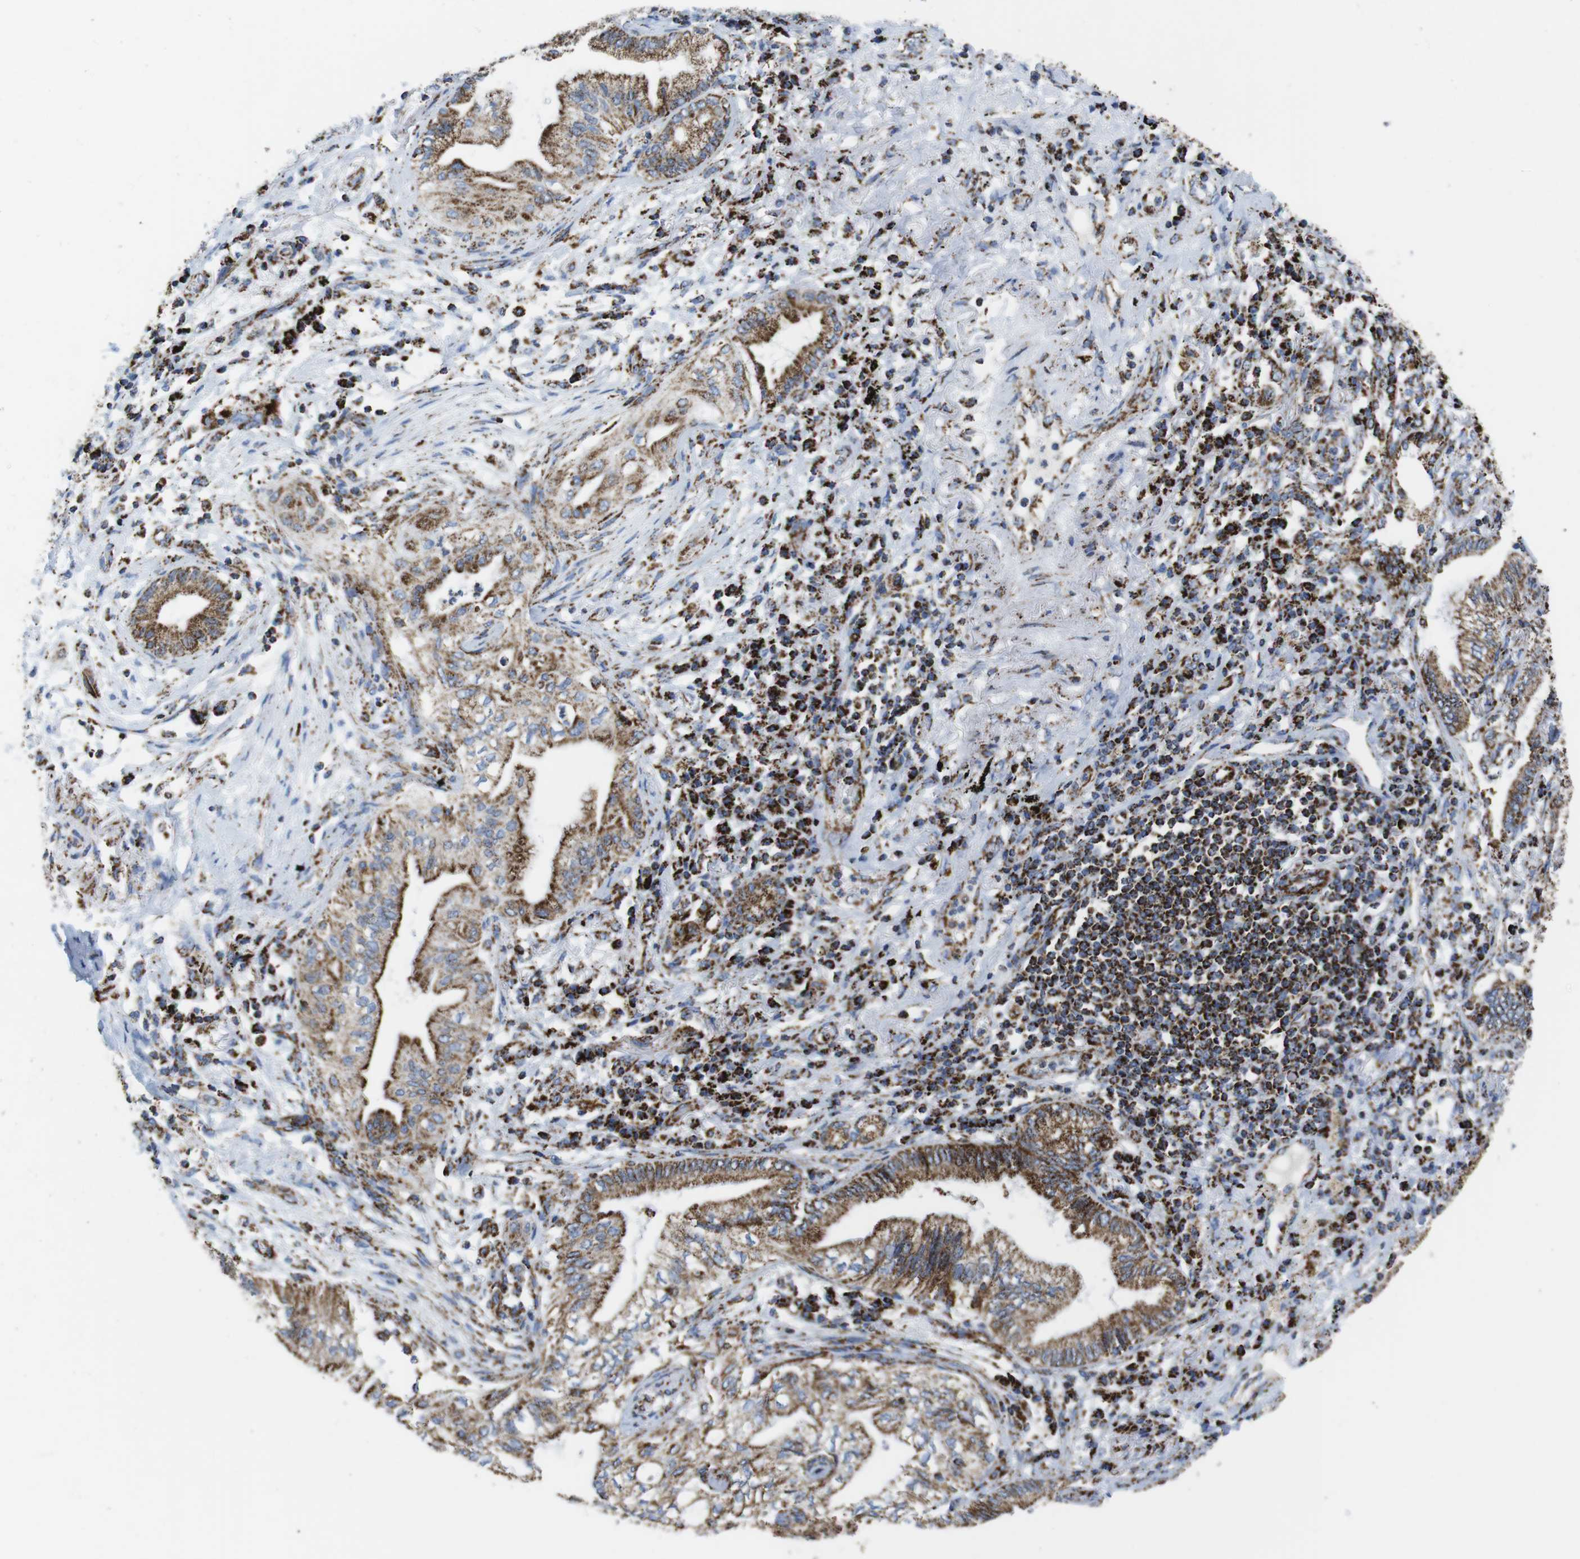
{"staining": {"intensity": "moderate", "quantity": ">75%", "location": "cytoplasmic/membranous"}, "tissue": "lung cancer", "cell_type": "Tumor cells", "image_type": "cancer", "snomed": [{"axis": "morphology", "description": "Normal tissue, NOS"}, {"axis": "morphology", "description": "Adenocarcinoma, NOS"}, {"axis": "topography", "description": "Bronchus"}, {"axis": "topography", "description": "Lung"}], "caption": "Immunohistochemistry (IHC) (DAB (3,3'-diaminobenzidine)) staining of lung cancer displays moderate cytoplasmic/membranous protein expression in approximately >75% of tumor cells. The staining was performed using DAB, with brown indicating positive protein expression. Nuclei are stained blue with hematoxylin.", "gene": "ATP5PO", "patient": {"sex": "female", "age": 70}}